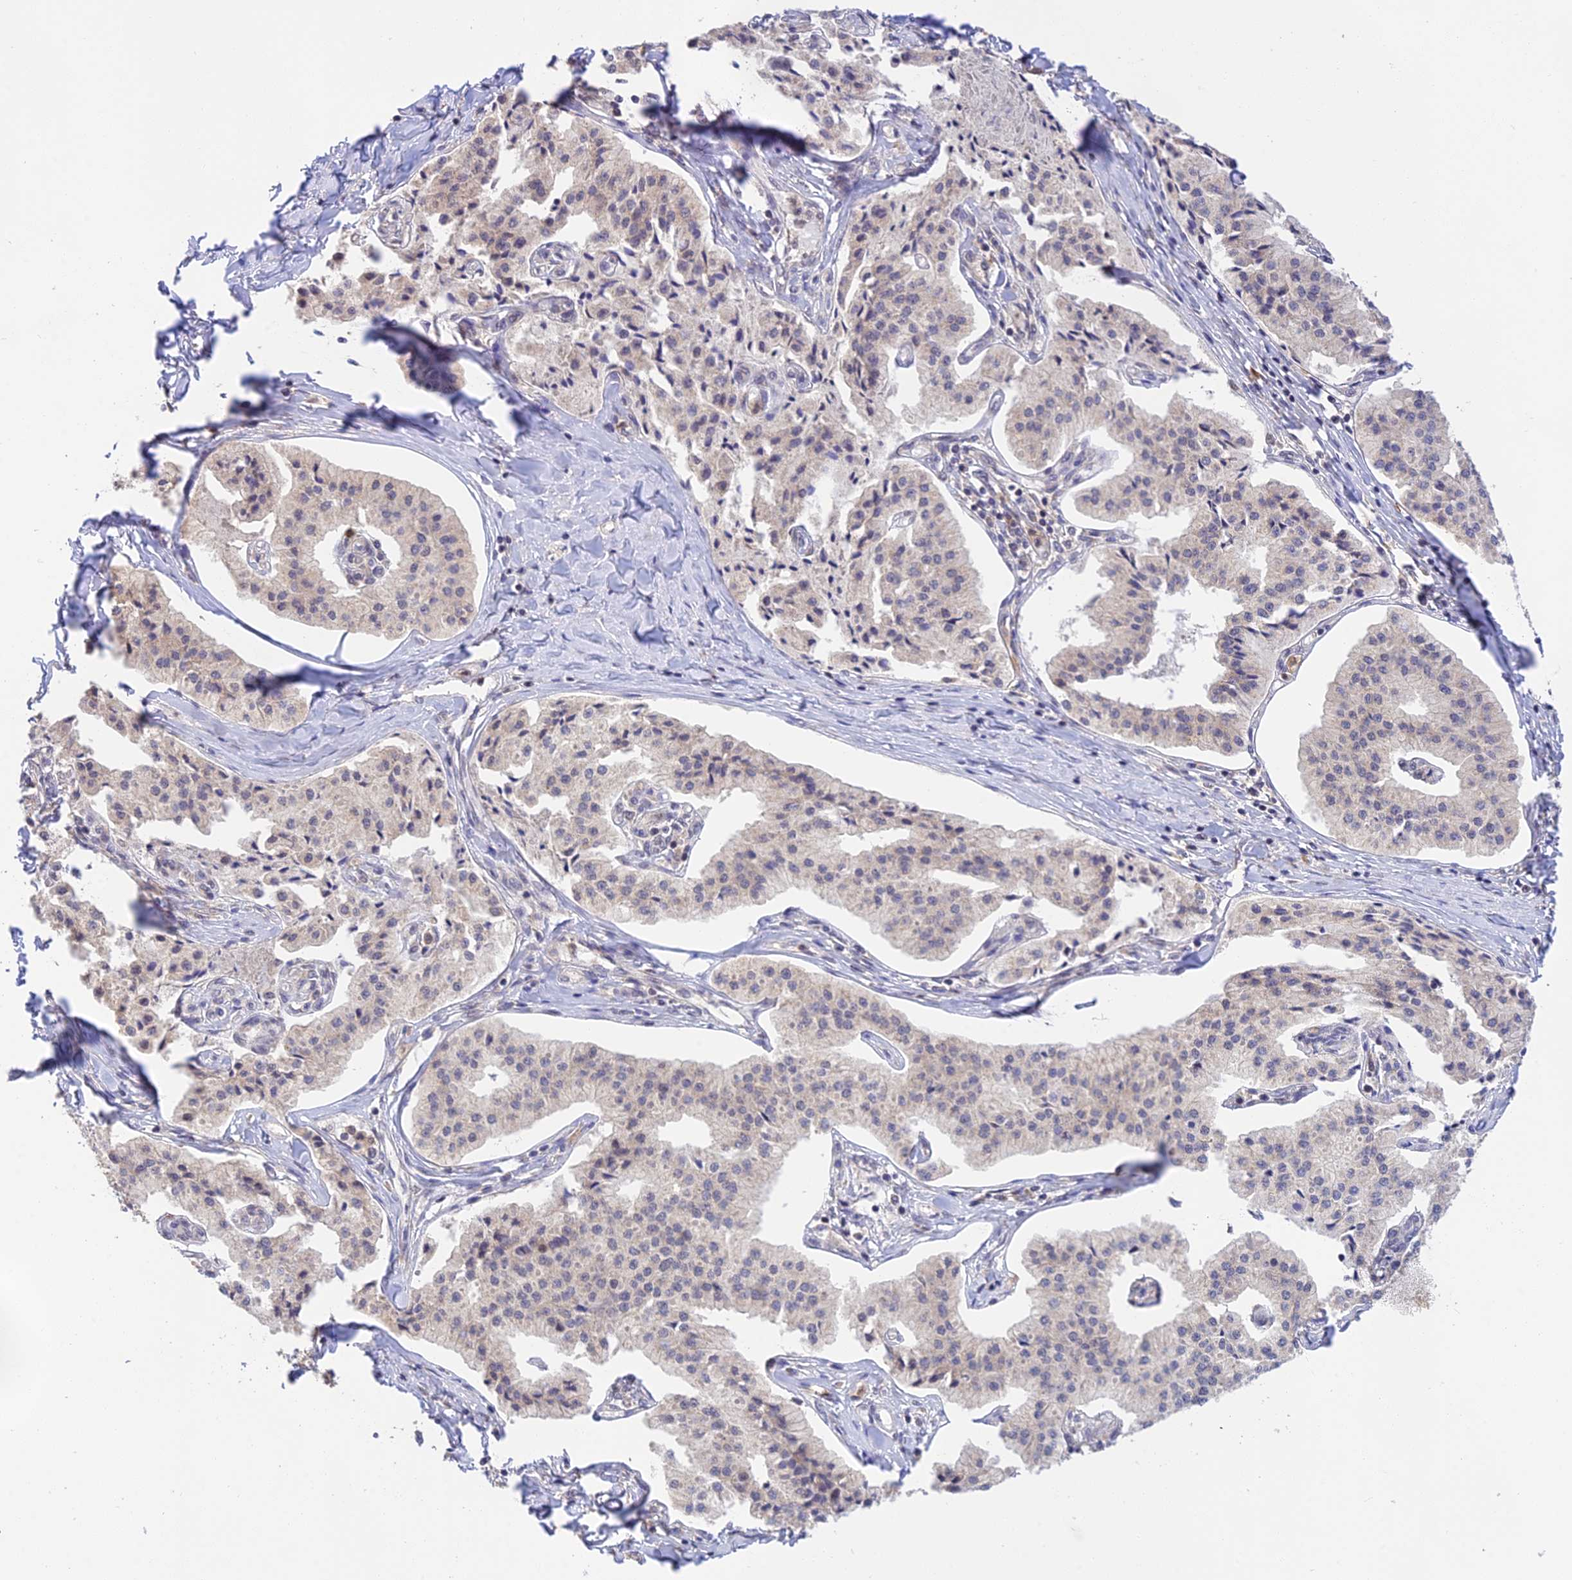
{"staining": {"intensity": "negative", "quantity": "none", "location": "none"}, "tissue": "pancreatic cancer", "cell_type": "Tumor cells", "image_type": "cancer", "snomed": [{"axis": "morphology", "description": "Adenocarcinoma, NOS"}, {"axis": "topography", "description": "Pancreas"}], "caption": "Immunohistochemical staining of human pancreatic cancer exhibits no significant staining in tumor cells.", "gene": "PEX16", "patient": {"sex": "female", "age": 50}}